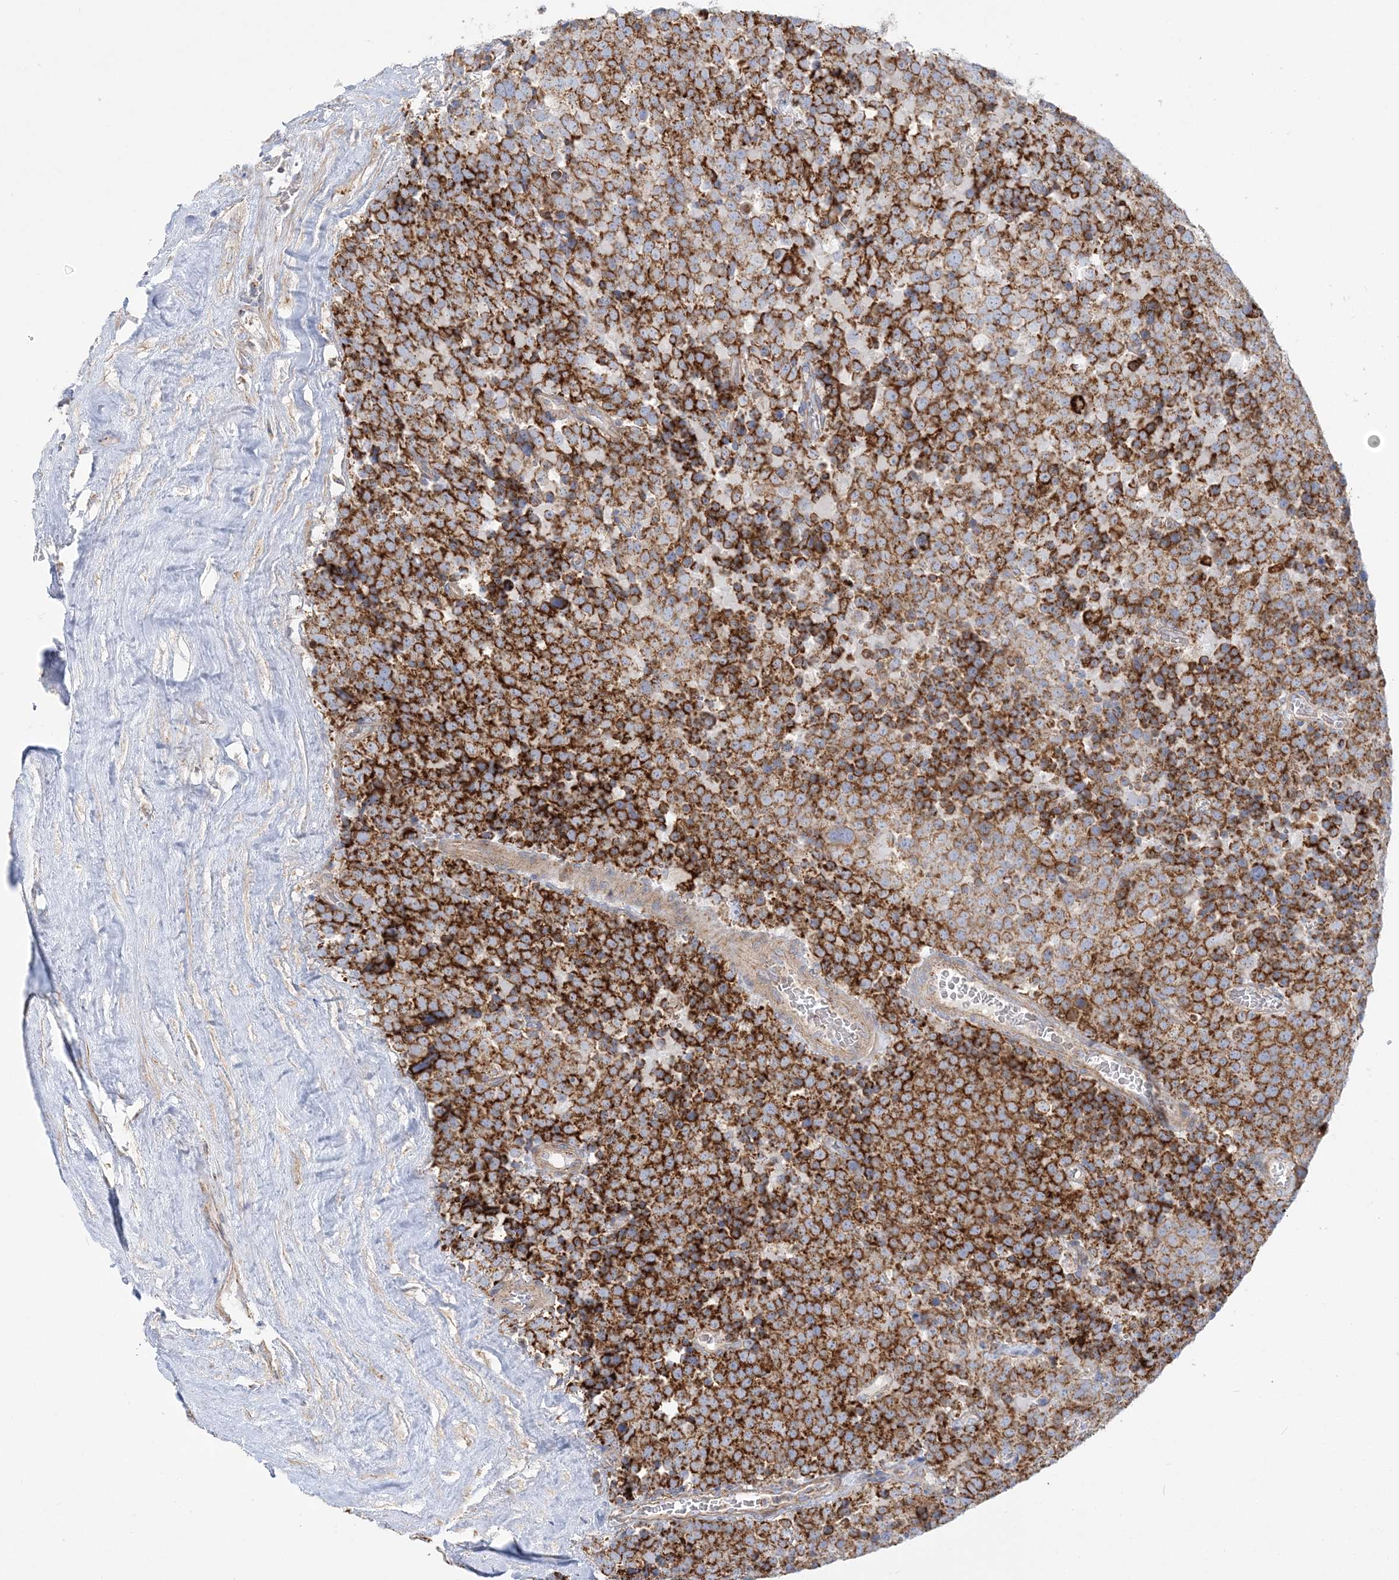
{"staining": {"intensity": "strong", "quantity": ">75%", "location": "cytoplasmic/membranous"}, "tissue": "testis cancer", "cell_type": "Tumor cells", "image_type": "cancer", "snomed": [{"axis": "morphology", "description": "Seminoma, NOS"}, {"axis": "topography", "description": "Testis"}], "caption": "Protein expression by immunohistochemistry demonstrates strong cytoplasmic/membranous staining in approximately >75% of tumor cells in testis cancer.", "gene": "TBC1D14", "patient": {"sex": "male", "age": 71}}